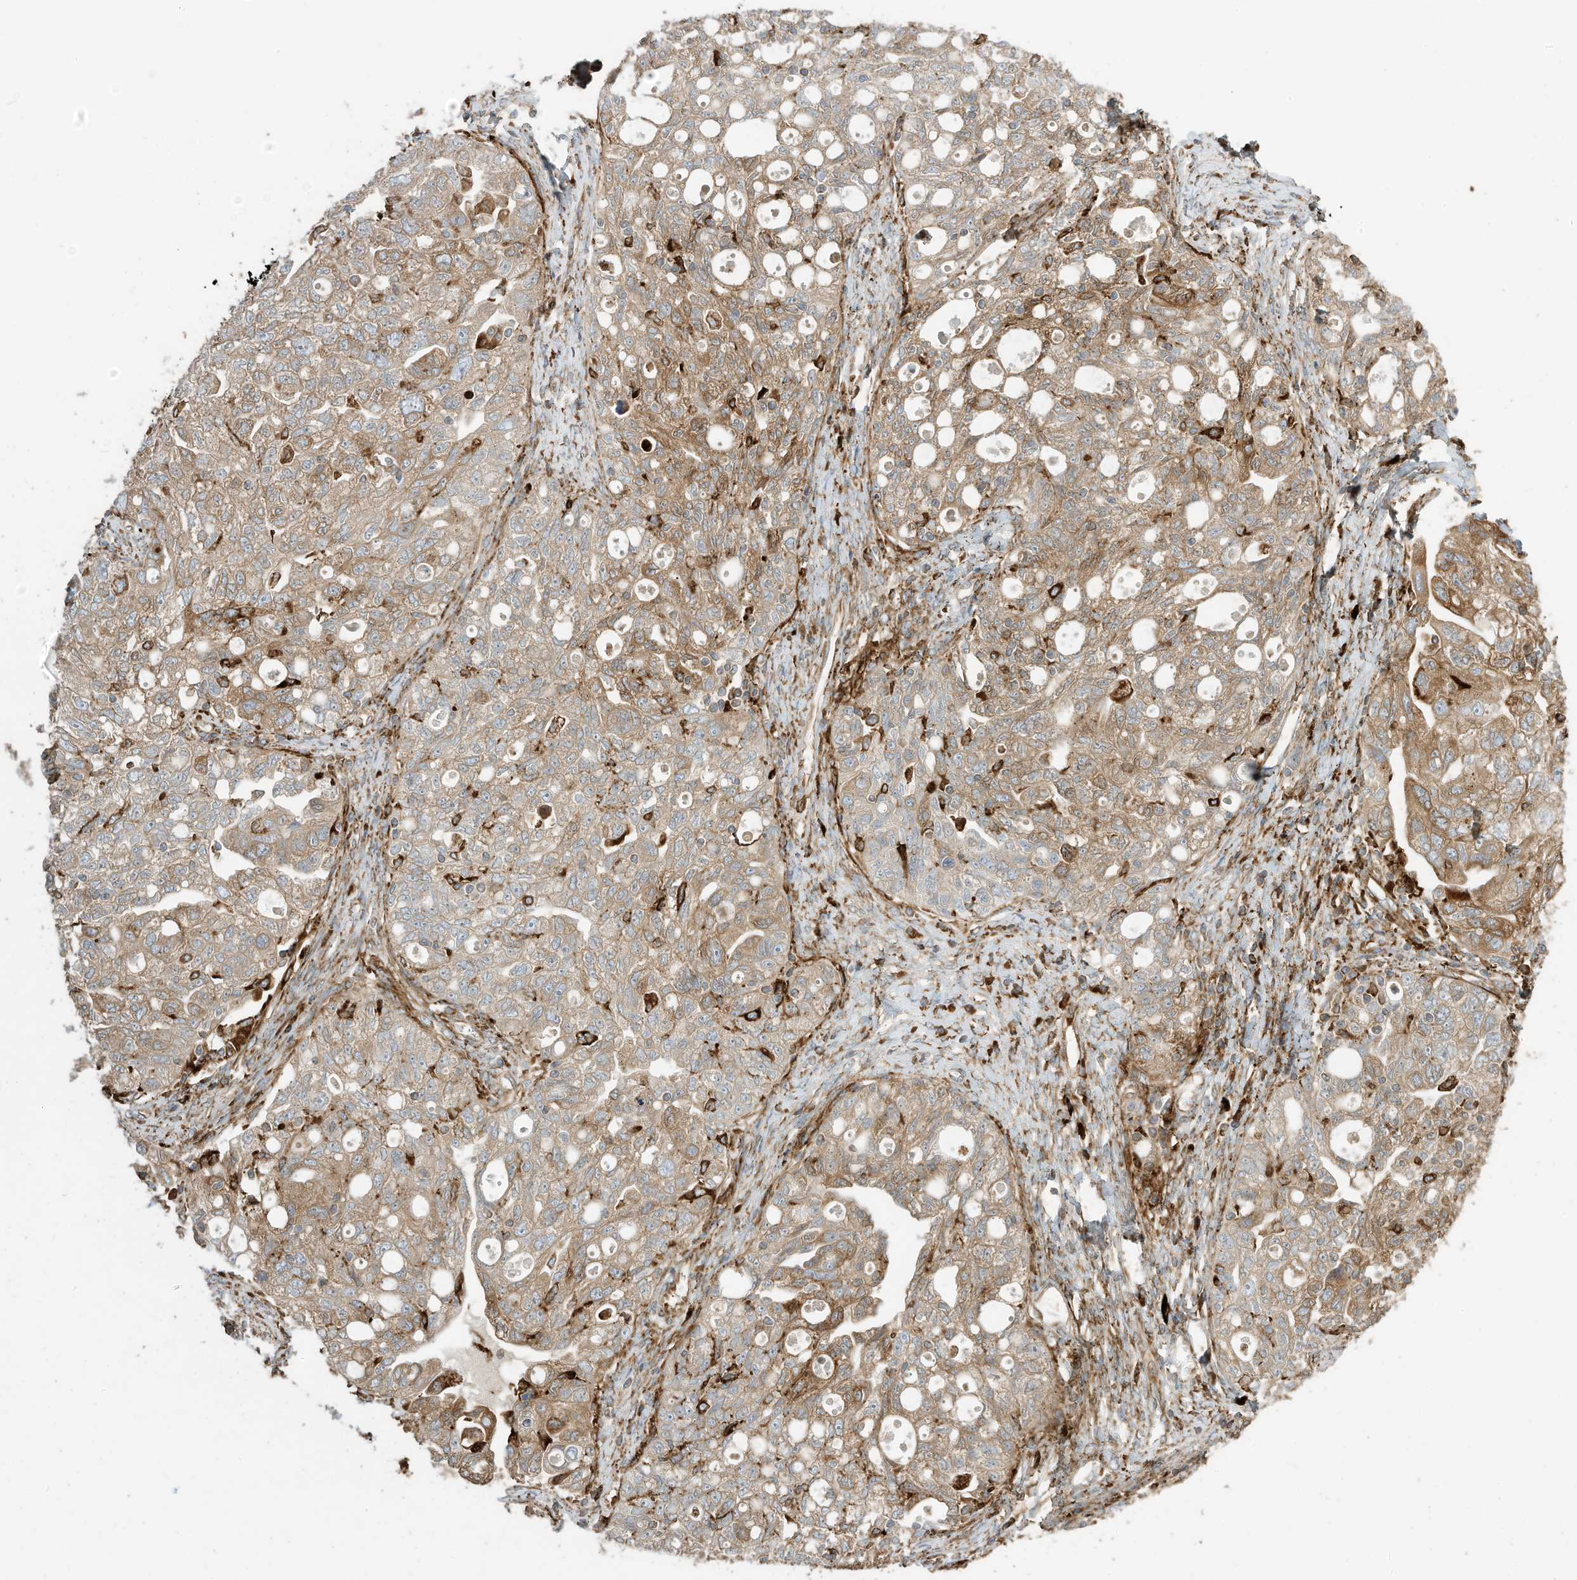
{"staining": {"intensity": "moderate", "quantity": ">75%", "location": "cytoplasmic/membranous"}, "tissue": "ovarian cancer", "cell_type": "Tumor cells", "image_type": "cancer", "snomed": [{"axis": "morphology", "description": "Carcinoma, NOS"}, {"axis": "morphology", "description": "Cystadenocarcinoma, serous, NOS"}, {"axis": "topography", "description": "Ovary"}], "caption": "Immunohistochemistry (IHC) of ovarian cancer shows medium levels of moderate cytoplasmic/membranous positivity in about >75% of tumor cells.", "gene": "TRNAU1AP", "patient": {"sex": "female", "age": 69}}